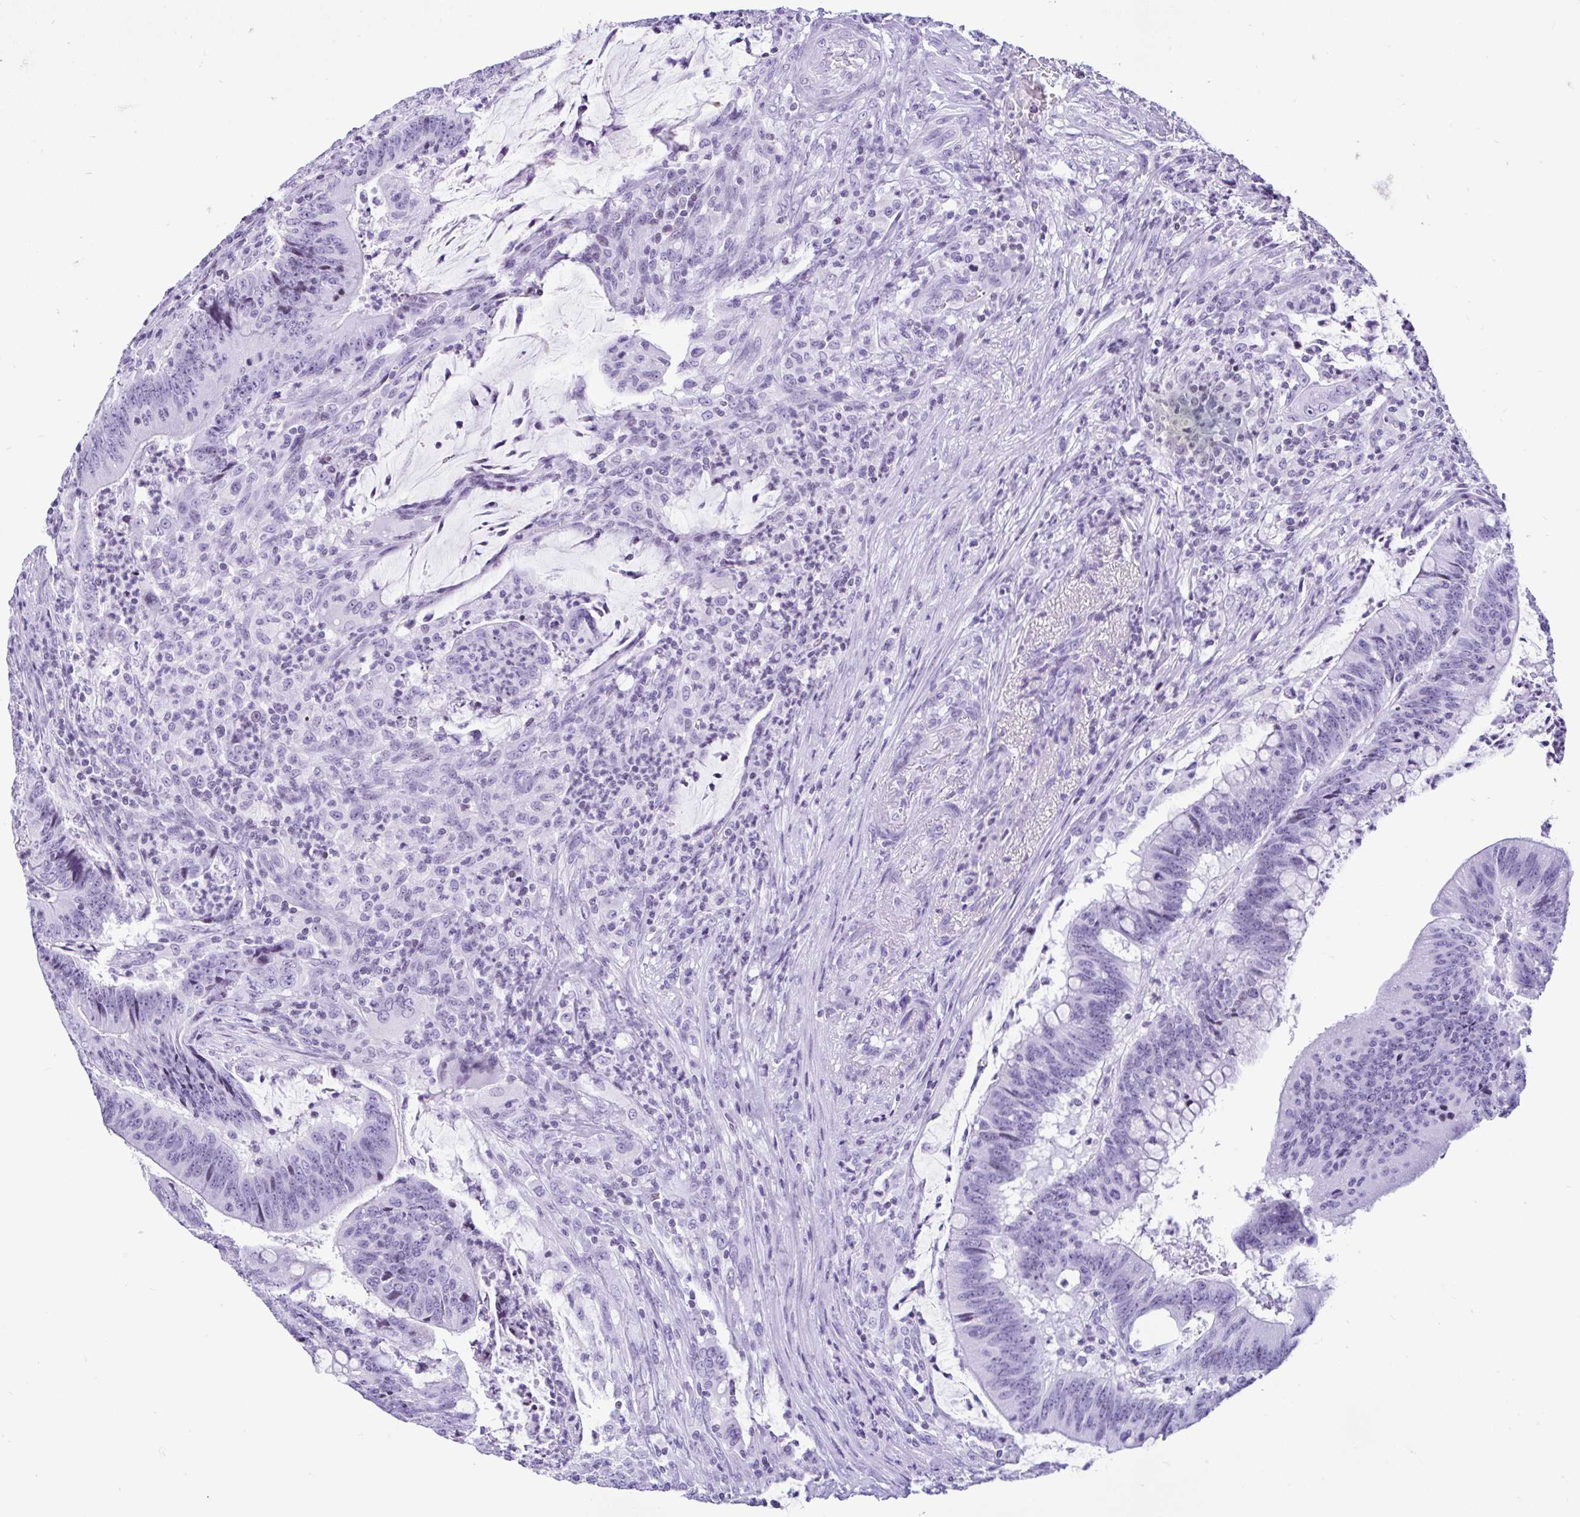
{"staining": {"intensity": "negative", "quantity": "none", "location": "none"}, "tissue": "colorectal cancer", "cell_type": "Tumor cells", "image_type": "cancer", "snomed": [{"axis": "morphology", "description": "Adenocarcinoma, NOS"}, {"axis": "topography", "description": "Colon"}], "caption": "Immunohistochemical staining of human colorectal cancer (adenocarcinoma) exhibits no significant staining in tumor cells.", "gene": "KRT27", "patient": {"sex": "female", "age": 87}}